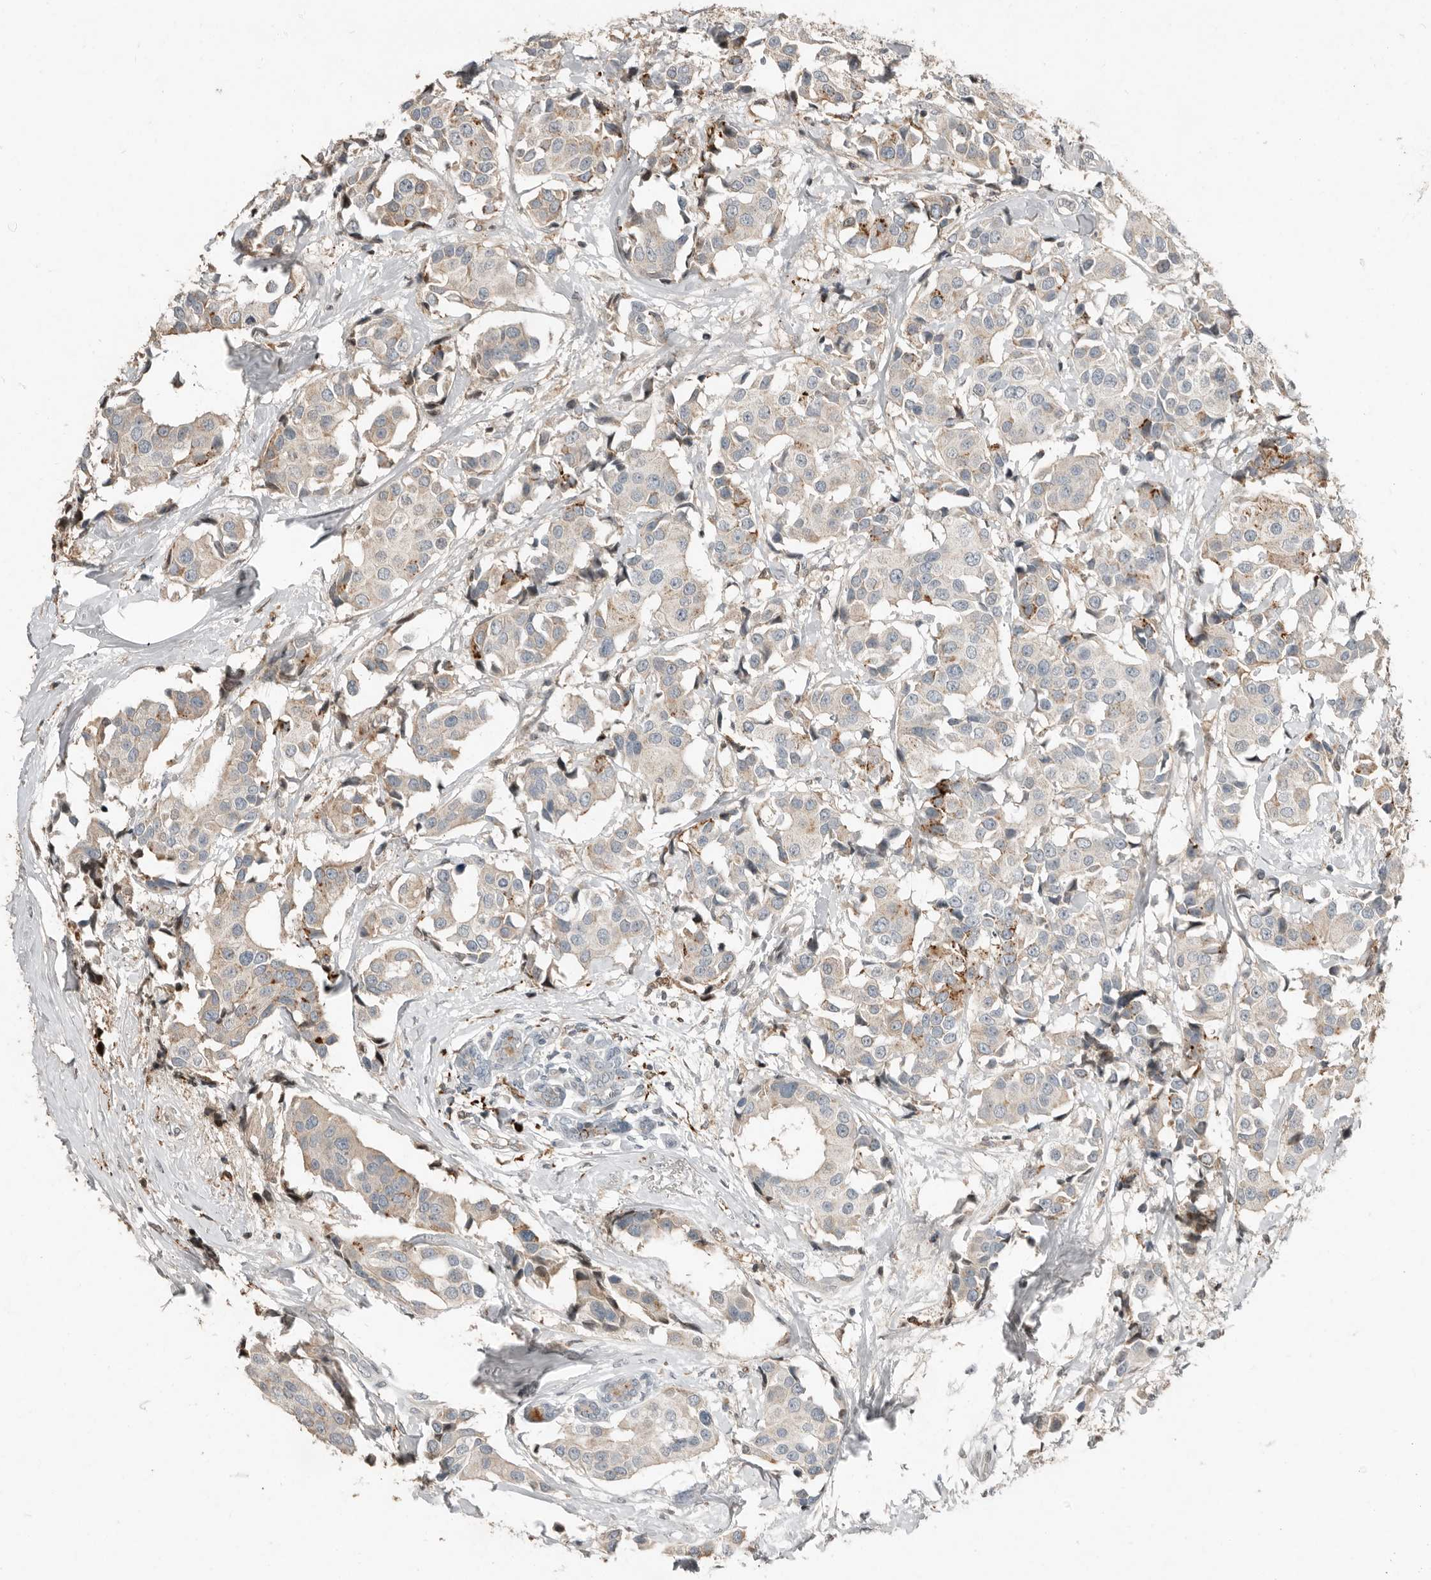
{"staining": {"intensity": "weak", "quantity": "<25%", "location": "cytoplasmic/membranous"}, "tissue": "breast cancer", "cell_type": "Tumor cells", "image_type": "cancer", "snomed": [{"axis": "morphology", "description": "Normal tissue, NOS"}, {"axis": "morphology", "description": "Duct carcinoma"}, {"axis": "topography", "description": "Breast"}], "caption": "An image of human breast cancer (intraductal carcinoma) is negative for staining in tumor cells. (DAB immunohistochemistry (IHC) with hematoxylin counter stain).", "gene": "KLHL38", "patient": {"sex": "female", "age": 39}}